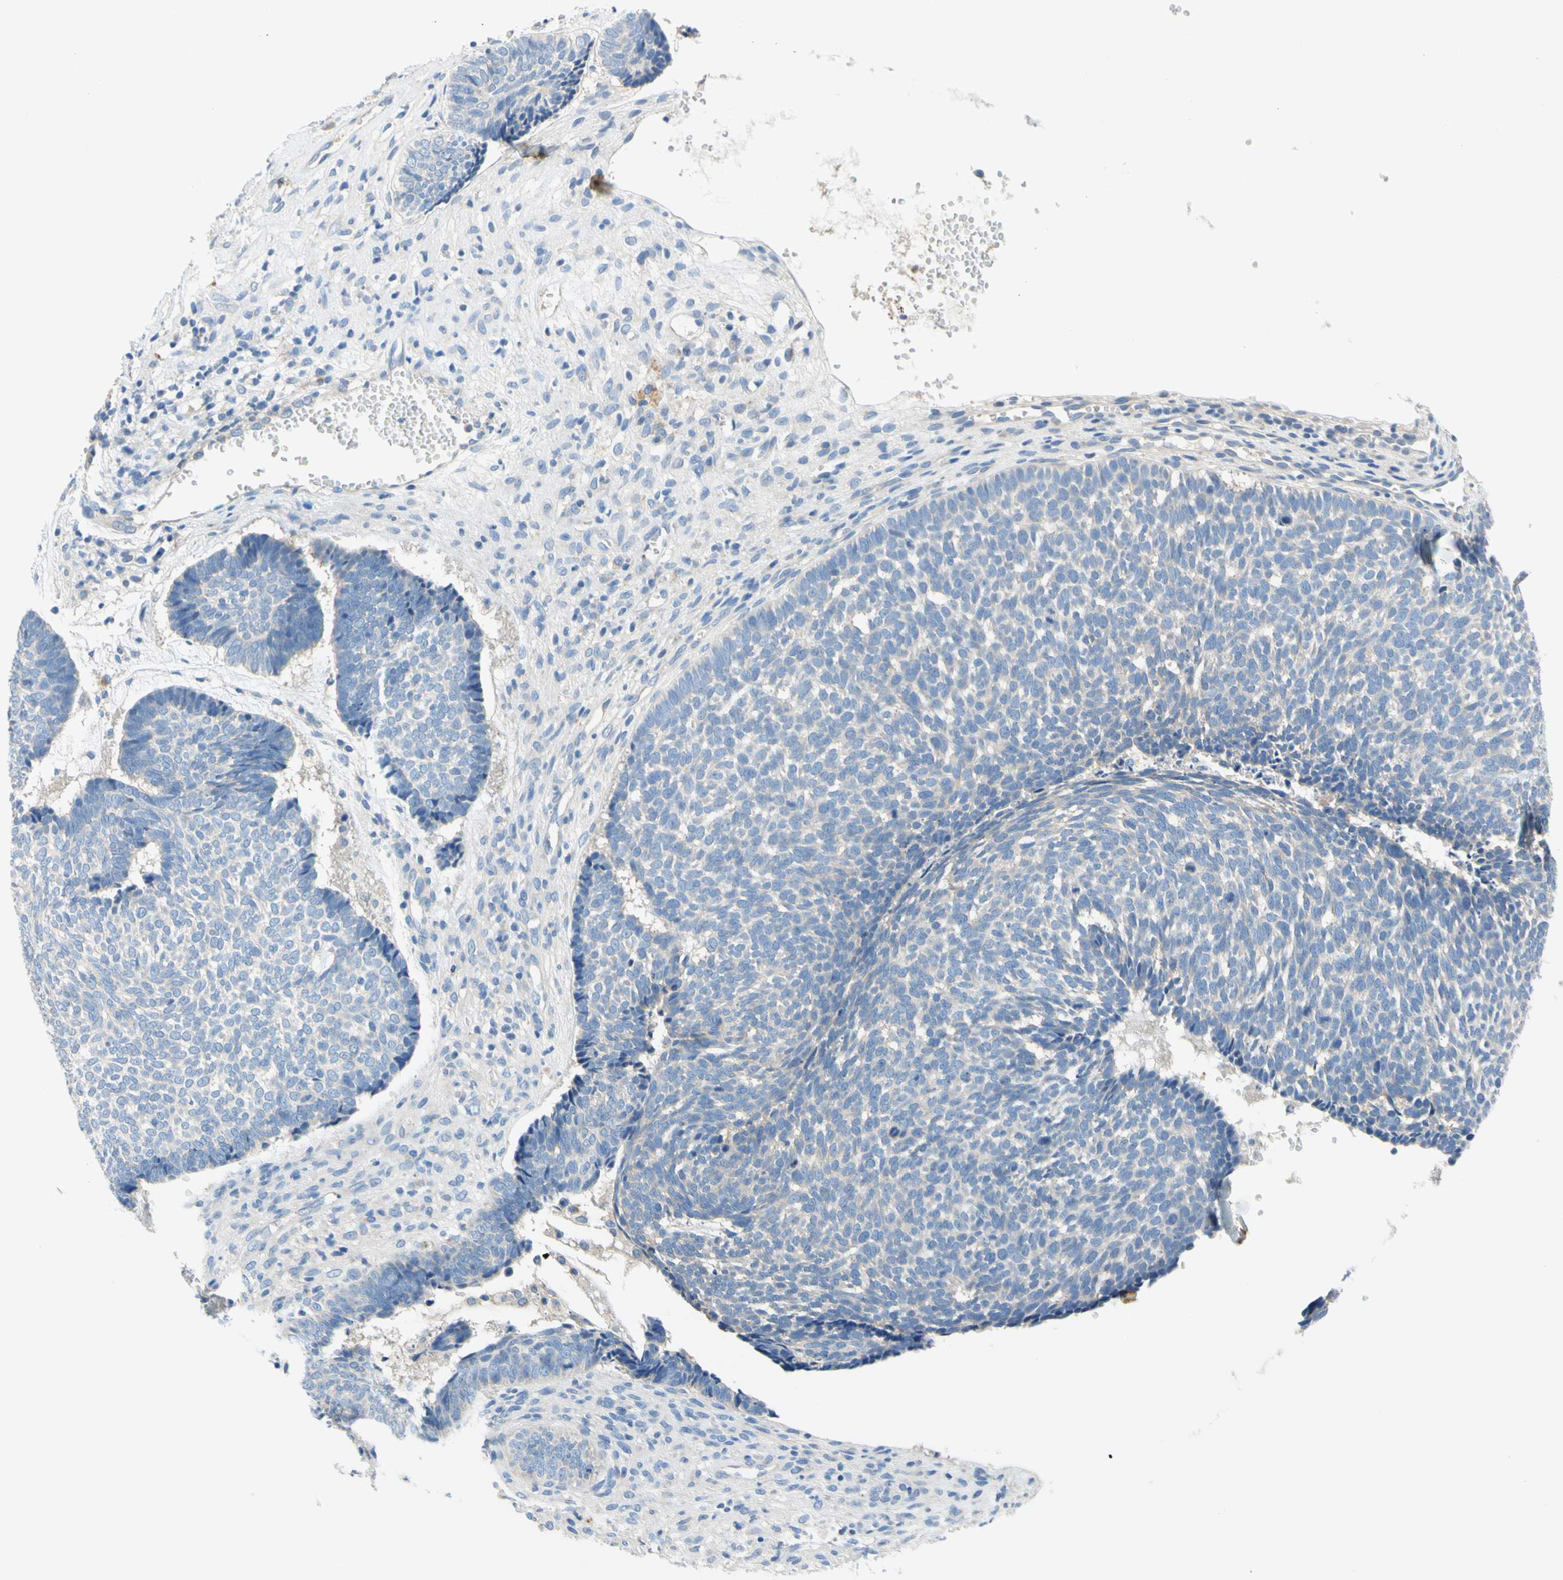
{"staining": {"intensity": "negative", "quantity": "none", "location": "none"}, "tissue": "skin cancer", "cell_type": "Tumor cells", "image_type": "cancer", "snomed": [{"axis": "morphology", "description": "Basal cell carcinoma"}, {"axis": "topography", "description": "Skin"}], "caption": "This is an IHC histopathology image of human basal cell carcinoma (skin). There is no positivity in tumor cells.", "gene": "F3", "patient": {"sex": "male", "age": 84}}